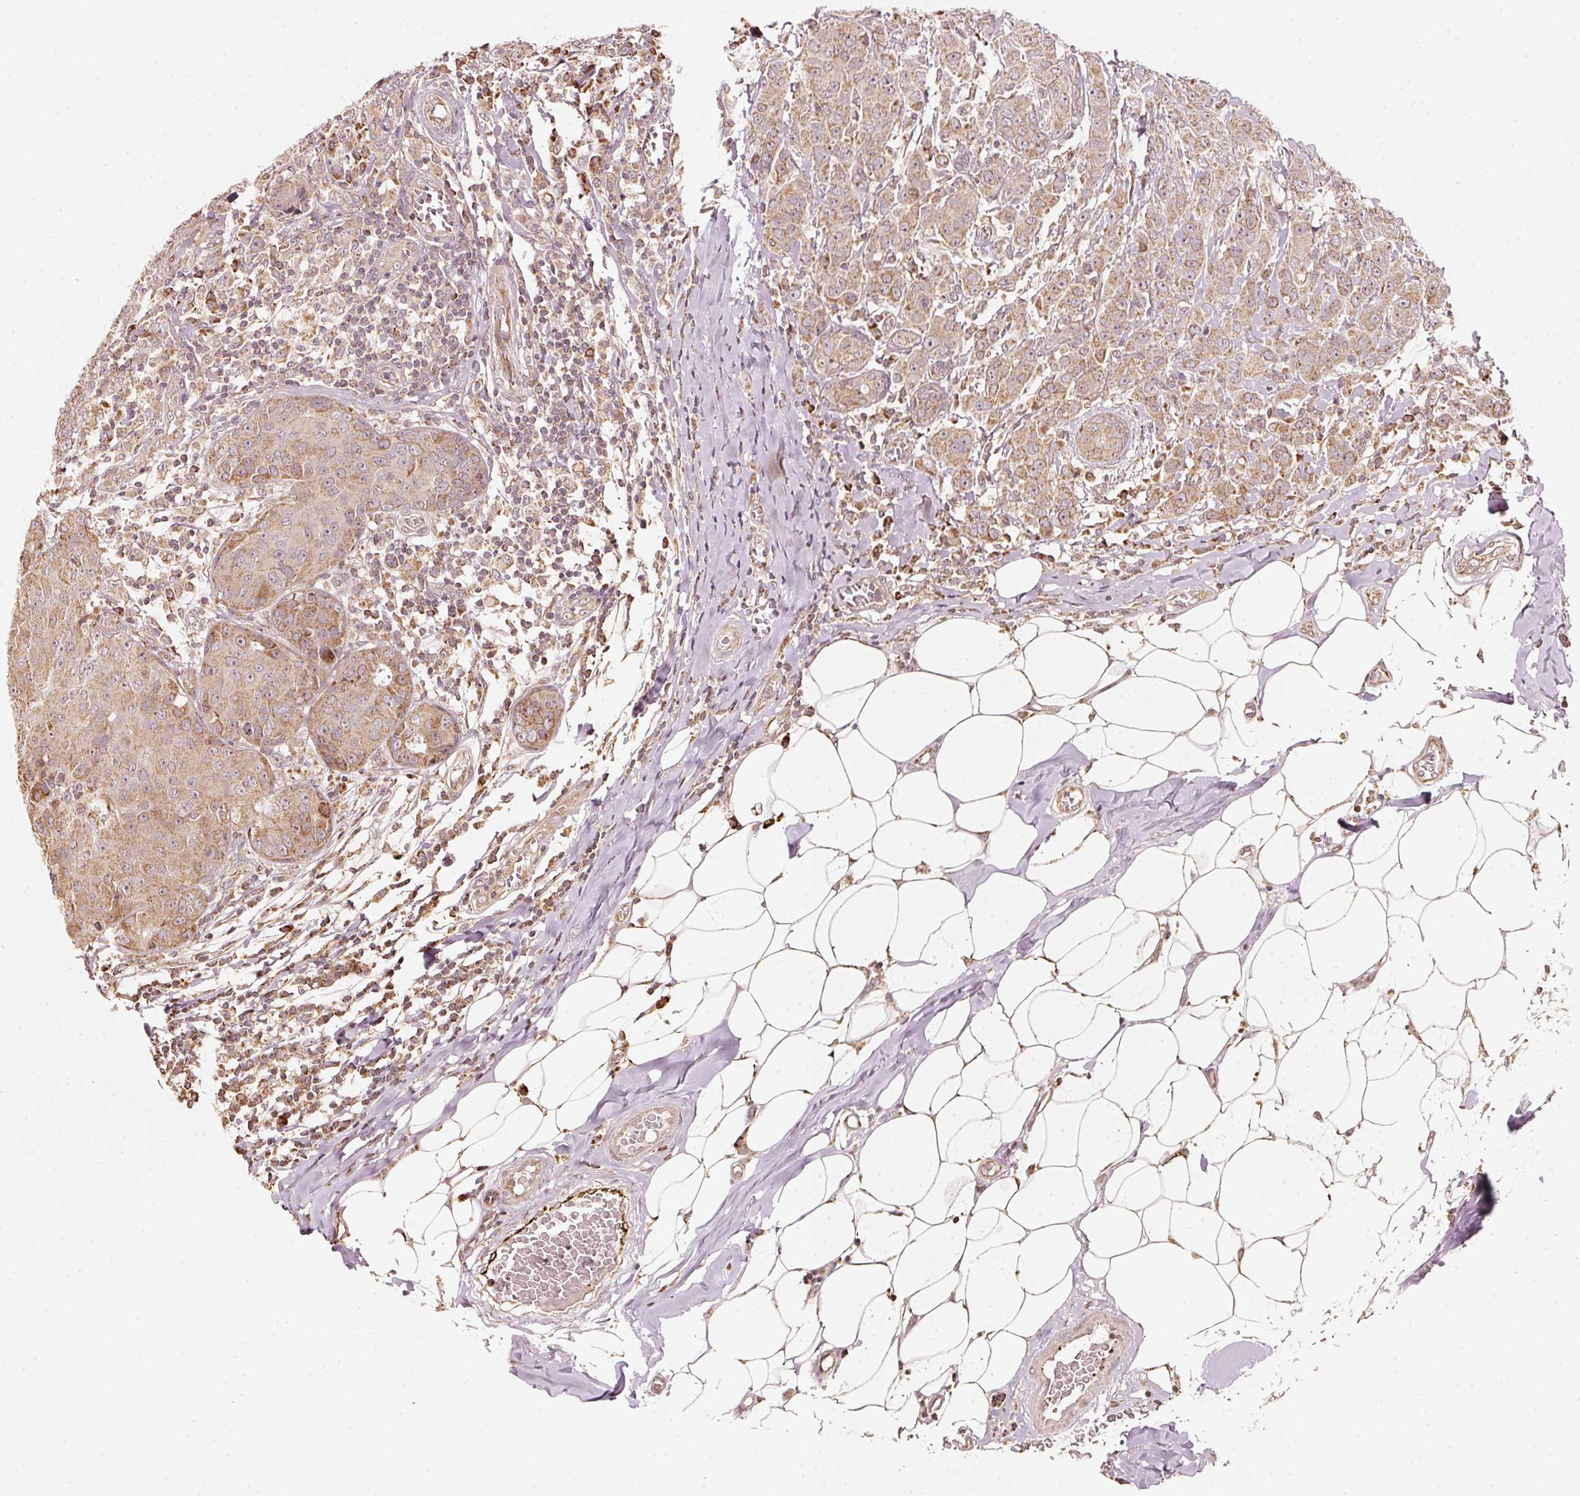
{"staining": {"intensity": "moderate", "quantity": ">75%", "location": "cytoplasmic/membranous,nuclear"}, "tissue": "breast cancer", "cell_type": "Tumor cells", "image_type": "cancer", "snomed": [{"axis": "morphology", "description": "Duct carcinoma"}, {"axis": "topography", "description": "Breast"}], "caption": "The immunohistochemical stain shows moderate cytoplasmic/membranous and nuclear staining in tumor cells of breast cancer (intraductal carcinoma) tissue. The staining is performed using DAB brown chromogen to label protein expression. The nuclei are counter-stained blue using hematoxylin.", "gene": "RAB35", "patient": {"sex": "female", "age": 43}}